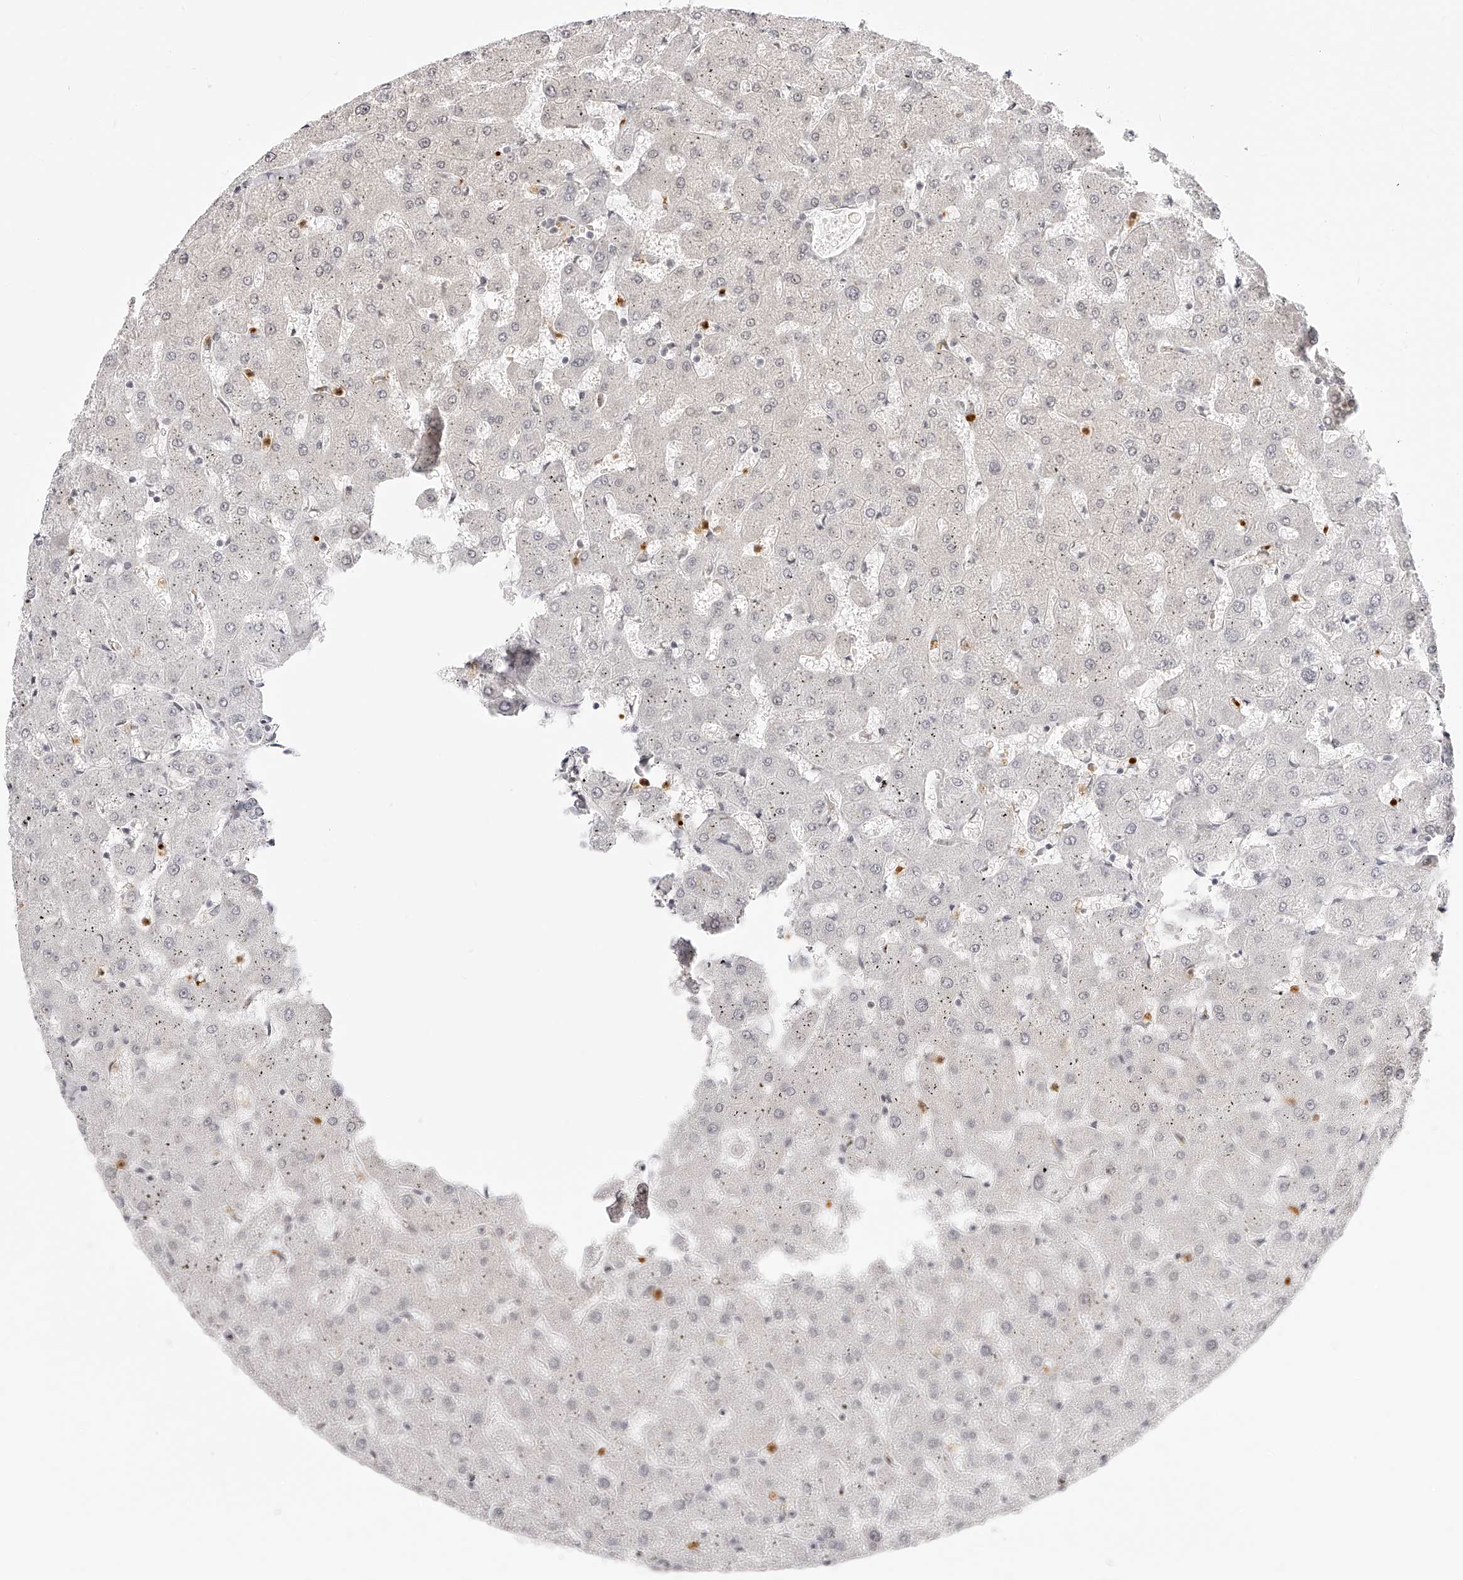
{"staining": {"intensity": "negative", "quantity": "none", "location": "none"}, "tissue": "liver", "cell_type": "Cholangiocytes", "image_type": "normal", "snomed": [{"axis": "morphology", "description": "Normal tissue, NOS"}, {"axis": "topography", "description": "Liver"}], "caption": "Normal liver was stained to show a protein in brown. There is no significant expression in cholangiocytes. The staining was performed using DAB (3,3'-diaminobenzidine) to visualize the protein expression in brown, while the nuclei were stained in blue with hematoxylin (Magnification: 20x).", "gene": "PLEKHG1", "patient": {"sex": "female", "age": 63}}